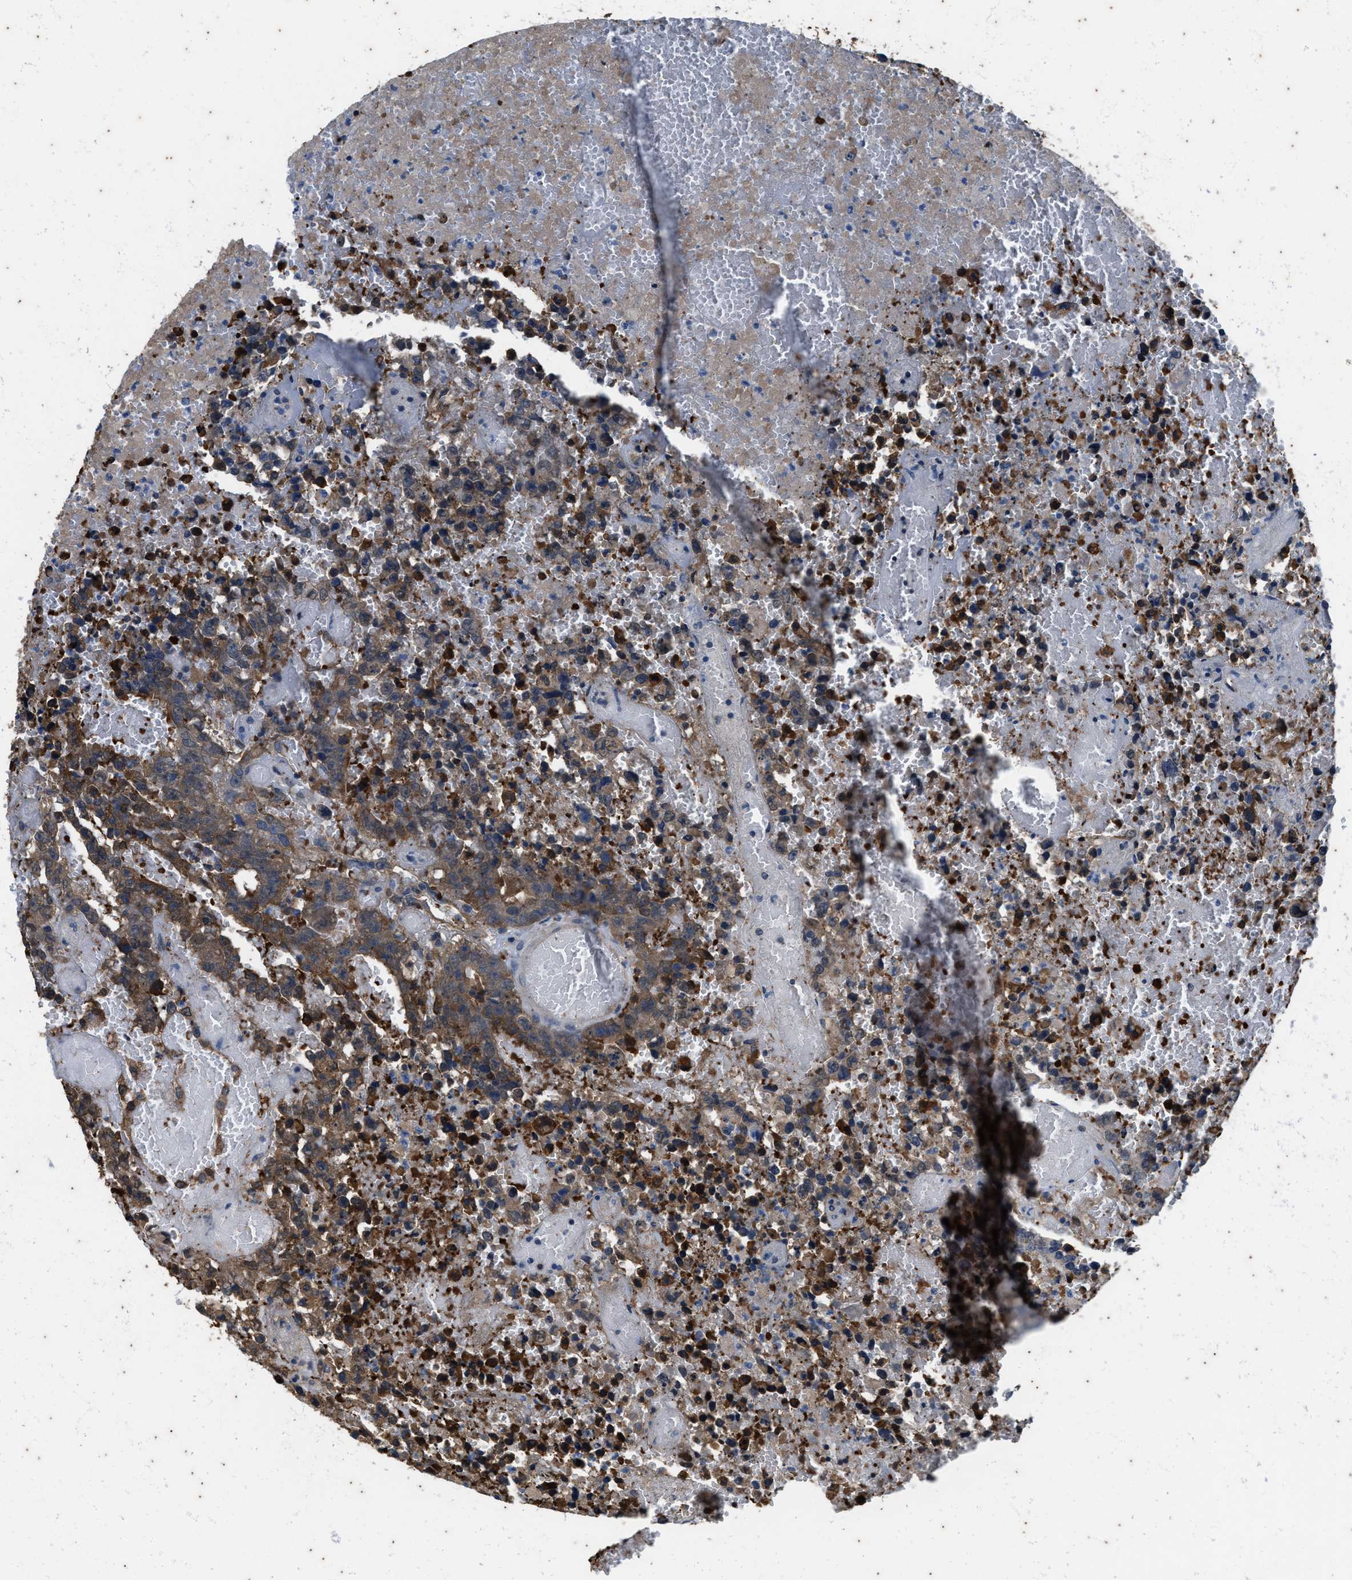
{"staining": {"intensity": "moderate", "quantity": ">75%", "location": "cytoplasmic/membranous"}, "tissue": "testis cancer", "cell_type": "Tumor cells", "image_type": "cancer", "snomed": [{"axis": "morphology", "description": "Carcinoma, Embryonal, NOS"}, {"axis": "topography", "description": "Testis"}], "caption": "Moderate cytoplasmic/membranous expression is seen in approximately >75% of tumor cells in testis embryonal carcinoma.", "gene": "COX19", "patient": {"sex": "male", "age": 25}}